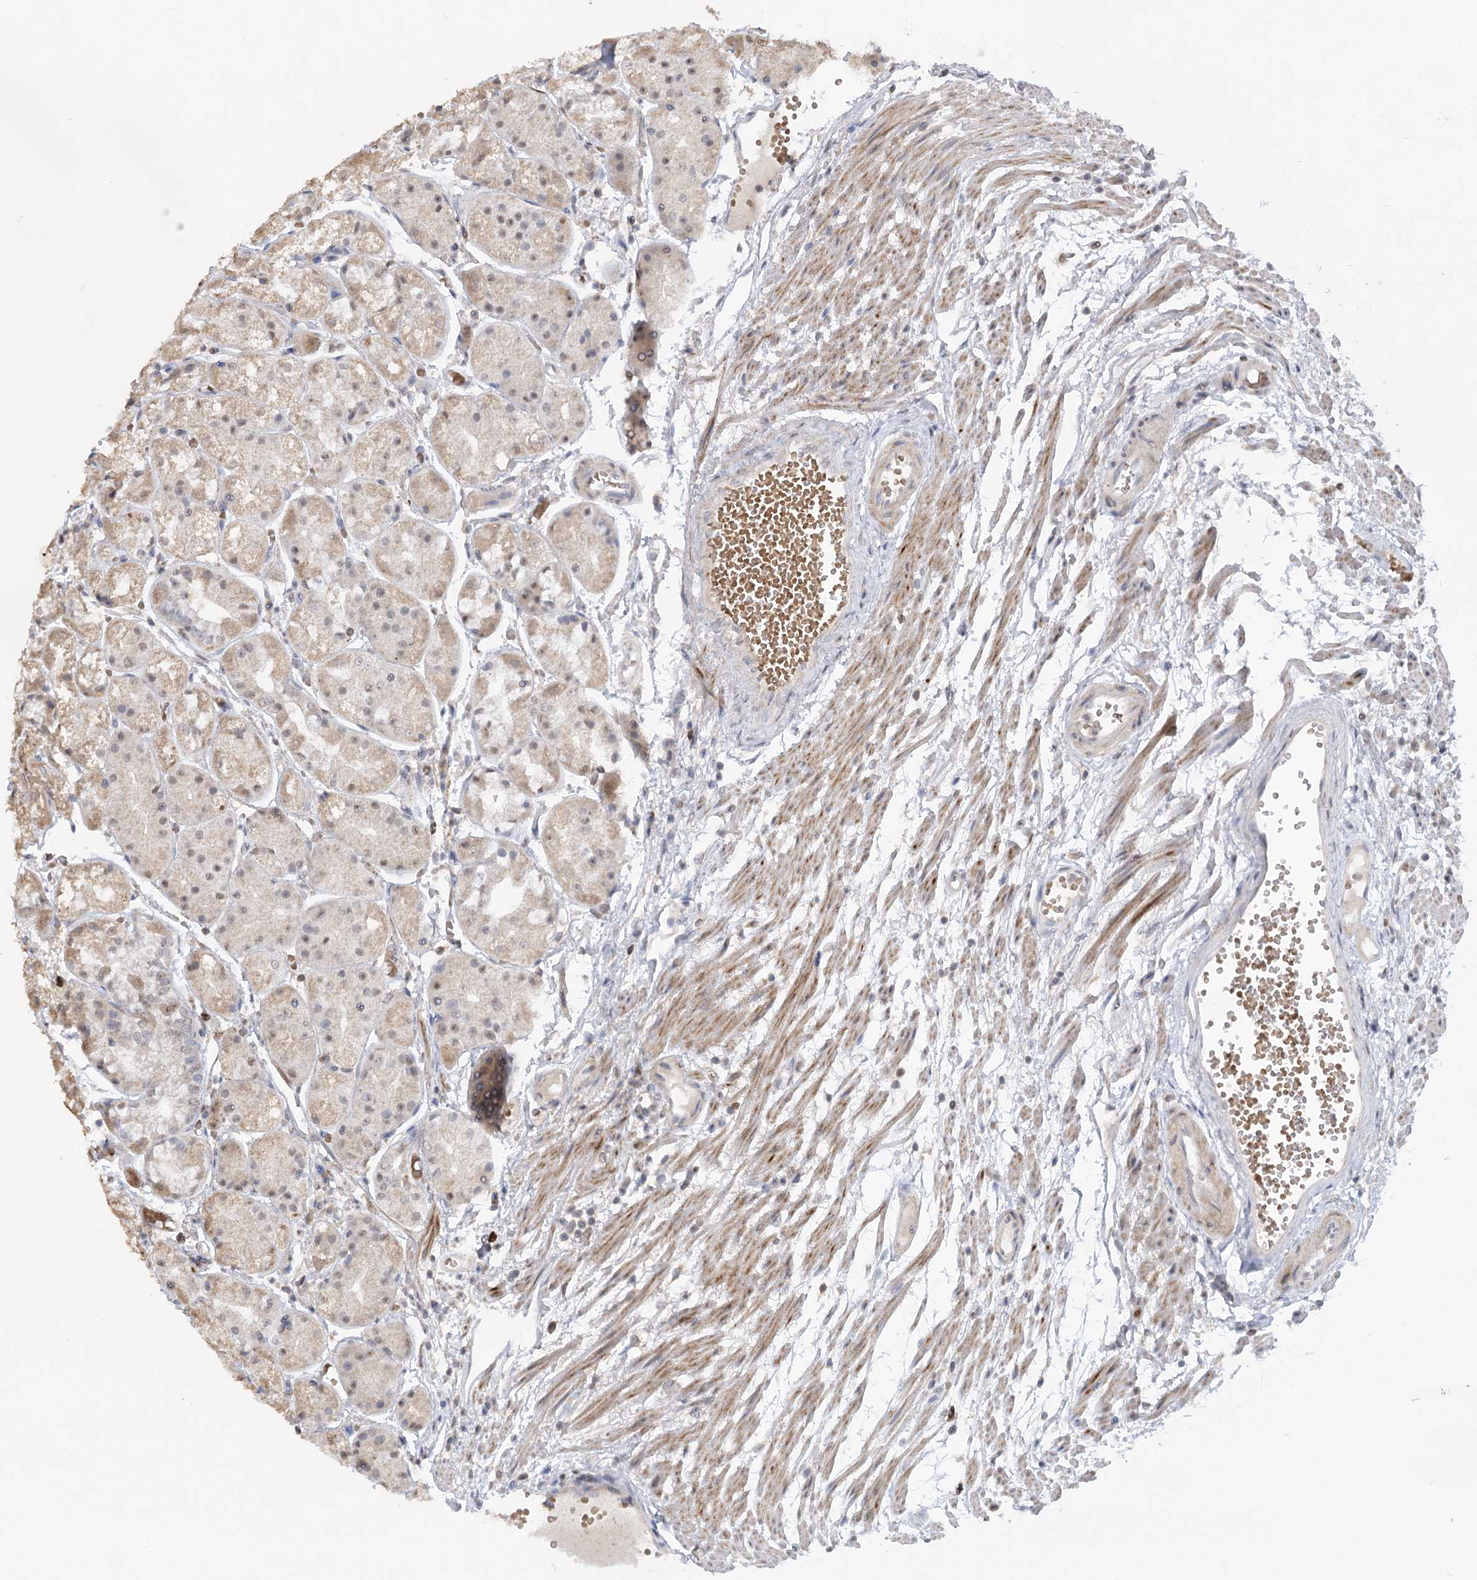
{"staining": {"intensity": "strong", "quantity": "25%-75%", "location": "cytoplasmic/membranous"}, "tissue": "stomach", "cell_type": "Glandular cells", "image_type": "normal", "snomed": [{"axis": "morphology", "description": "Normal tissue, NOS"}, {"axis": "topography", "description": "Stomach, upper"}], "caption": "Approximately 25%-75% of glandular cells in benign human stomach display strong cytoplasmic/membranous protein expression as visualized by brown immunohistochemical staining.", "gene": "TRAF3IP1", "patient": {"sex": "male", "age": 72}}